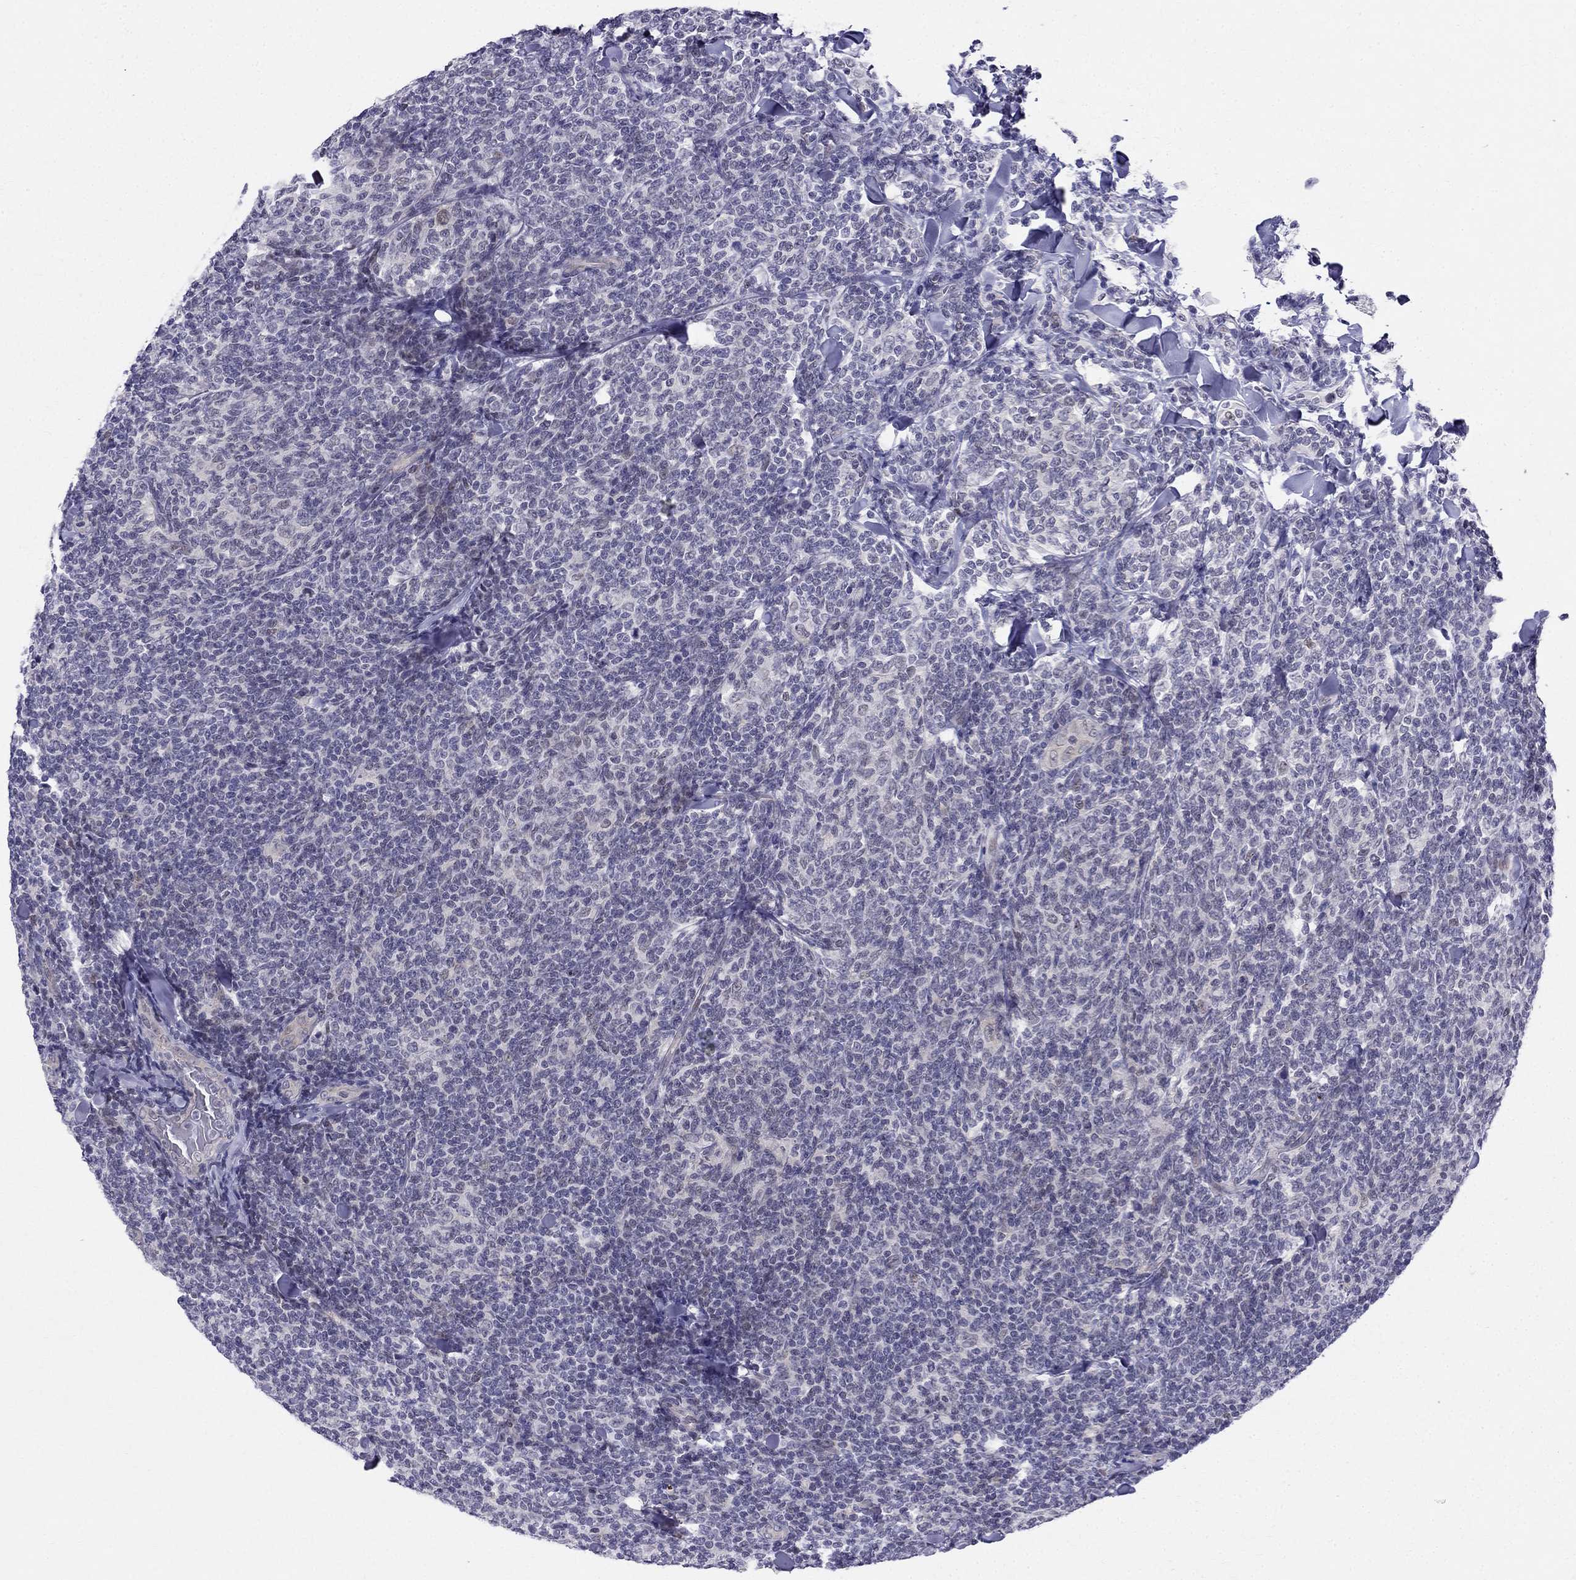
{"staining": {"intensity": "negative", "quantity": "none", "location": "none"}, "tissue": "lymphoma", "cell_type": "Tumor cells", "image_type": "cancer", "snomed": [{"axis": "morphology", "description": "Malignant lymphoma, non-Hodgkin's type, Low grade"}, {"axis": "topography", "description": "Lymph node"}], "caption": "Tumor cells show no significant expression in low-grade malignant lymphoma, non-Hodgkin's type.", "gene": "BAG5", "patient": {"sex": "female", "age": 56}}